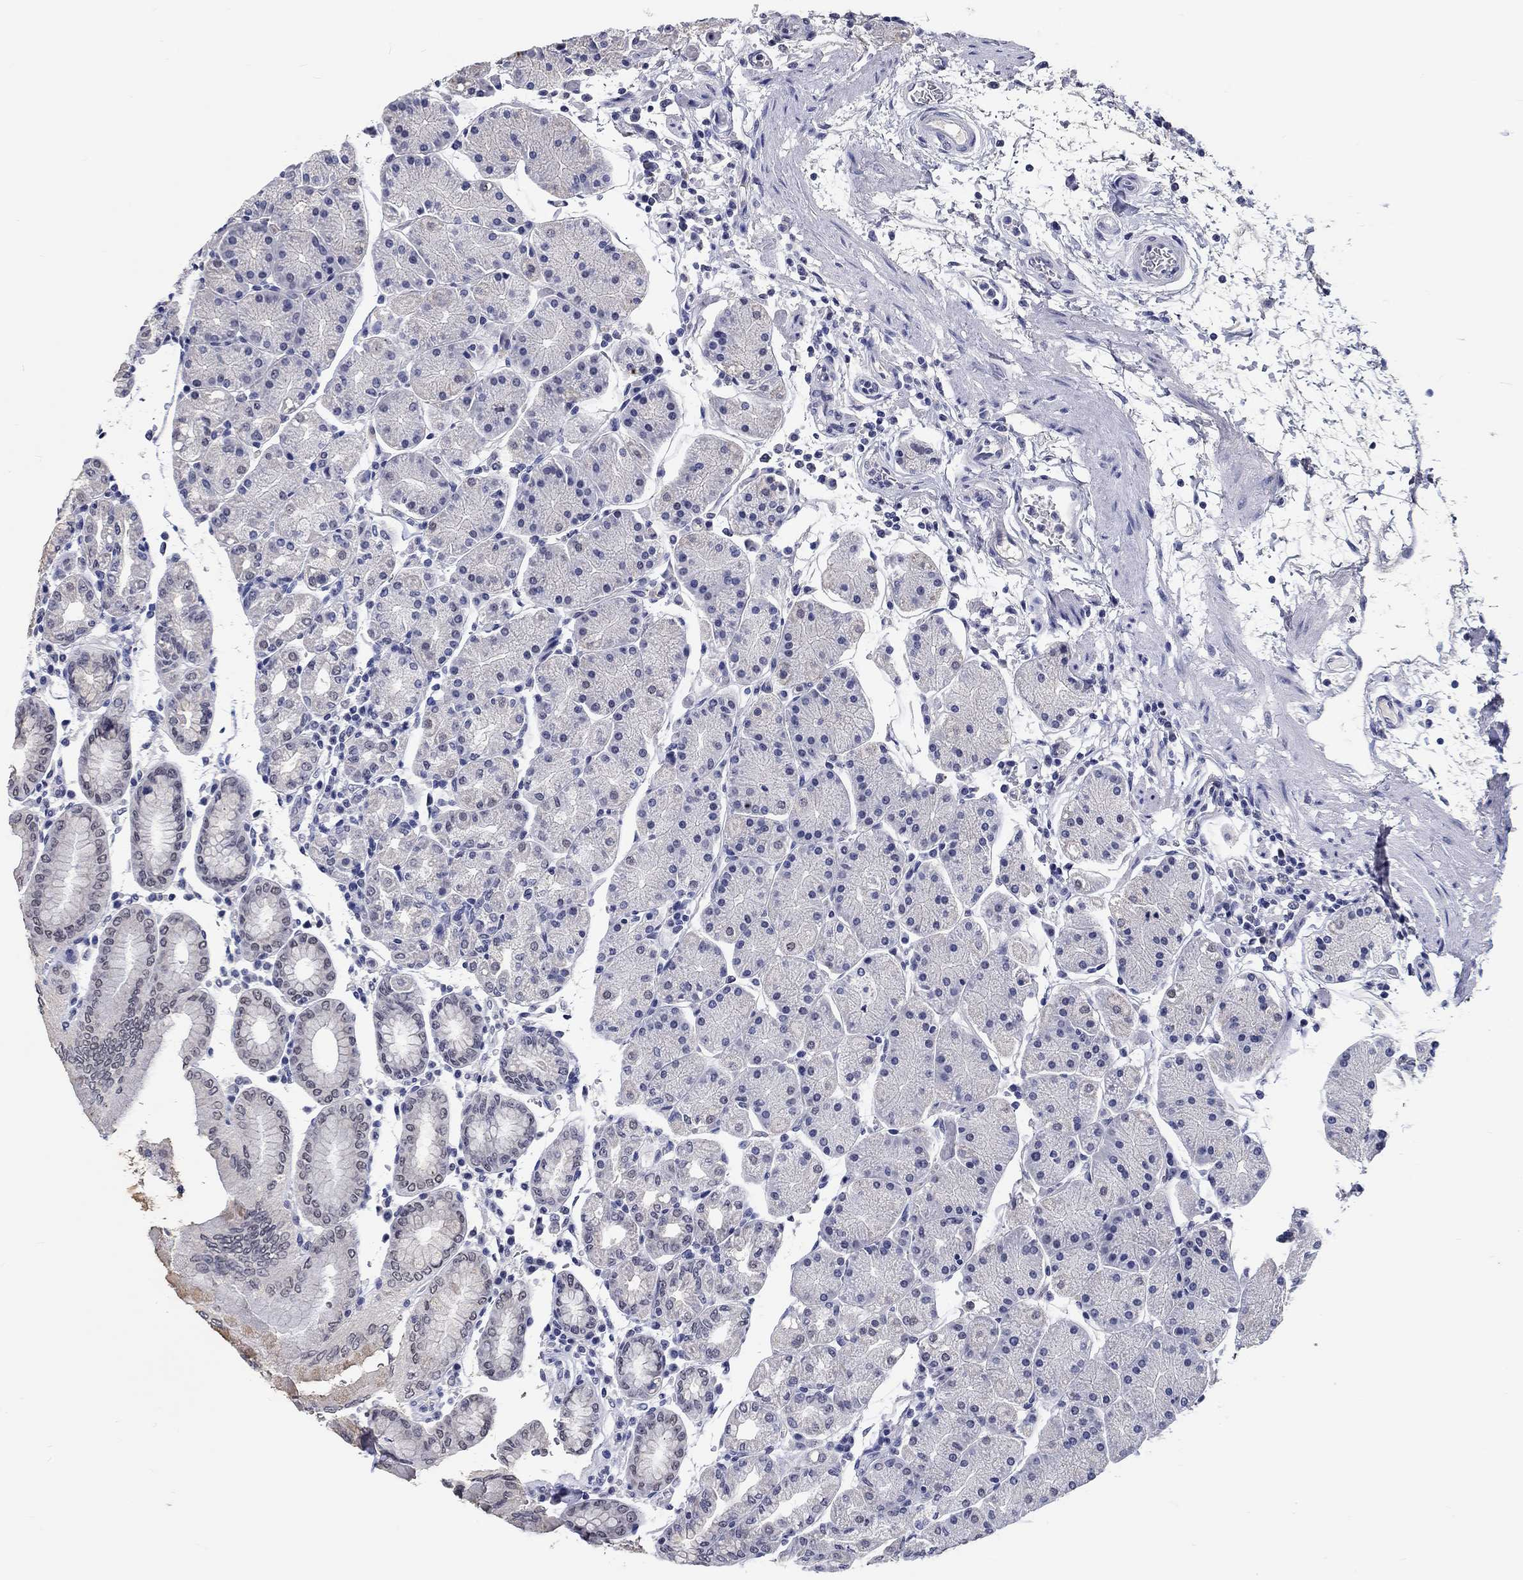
{"staining": {"intensity": "negative", "quantity": "none", "location": "none"}, "tissue": "stomach", "cell_type": "Glandular cells", "image_type": "normal", "snomed": [{"axis": "morphology", "description": "Normal tissue, NOS"}, {"axis": "topography", "description": "Stomach"}], "caption": "Immunohistochemistry photomicrograph of benign stomach: human stomach stained with DAB shows no significant protein staining in glandular cells. (DAB (3,3'-diaminobenzidine) immunohistochemistry (IHC) visualized using brightfield microscopy, high magnification).", "gene": "GRIN1", "patient": {"sex": "male", "age": 54}}